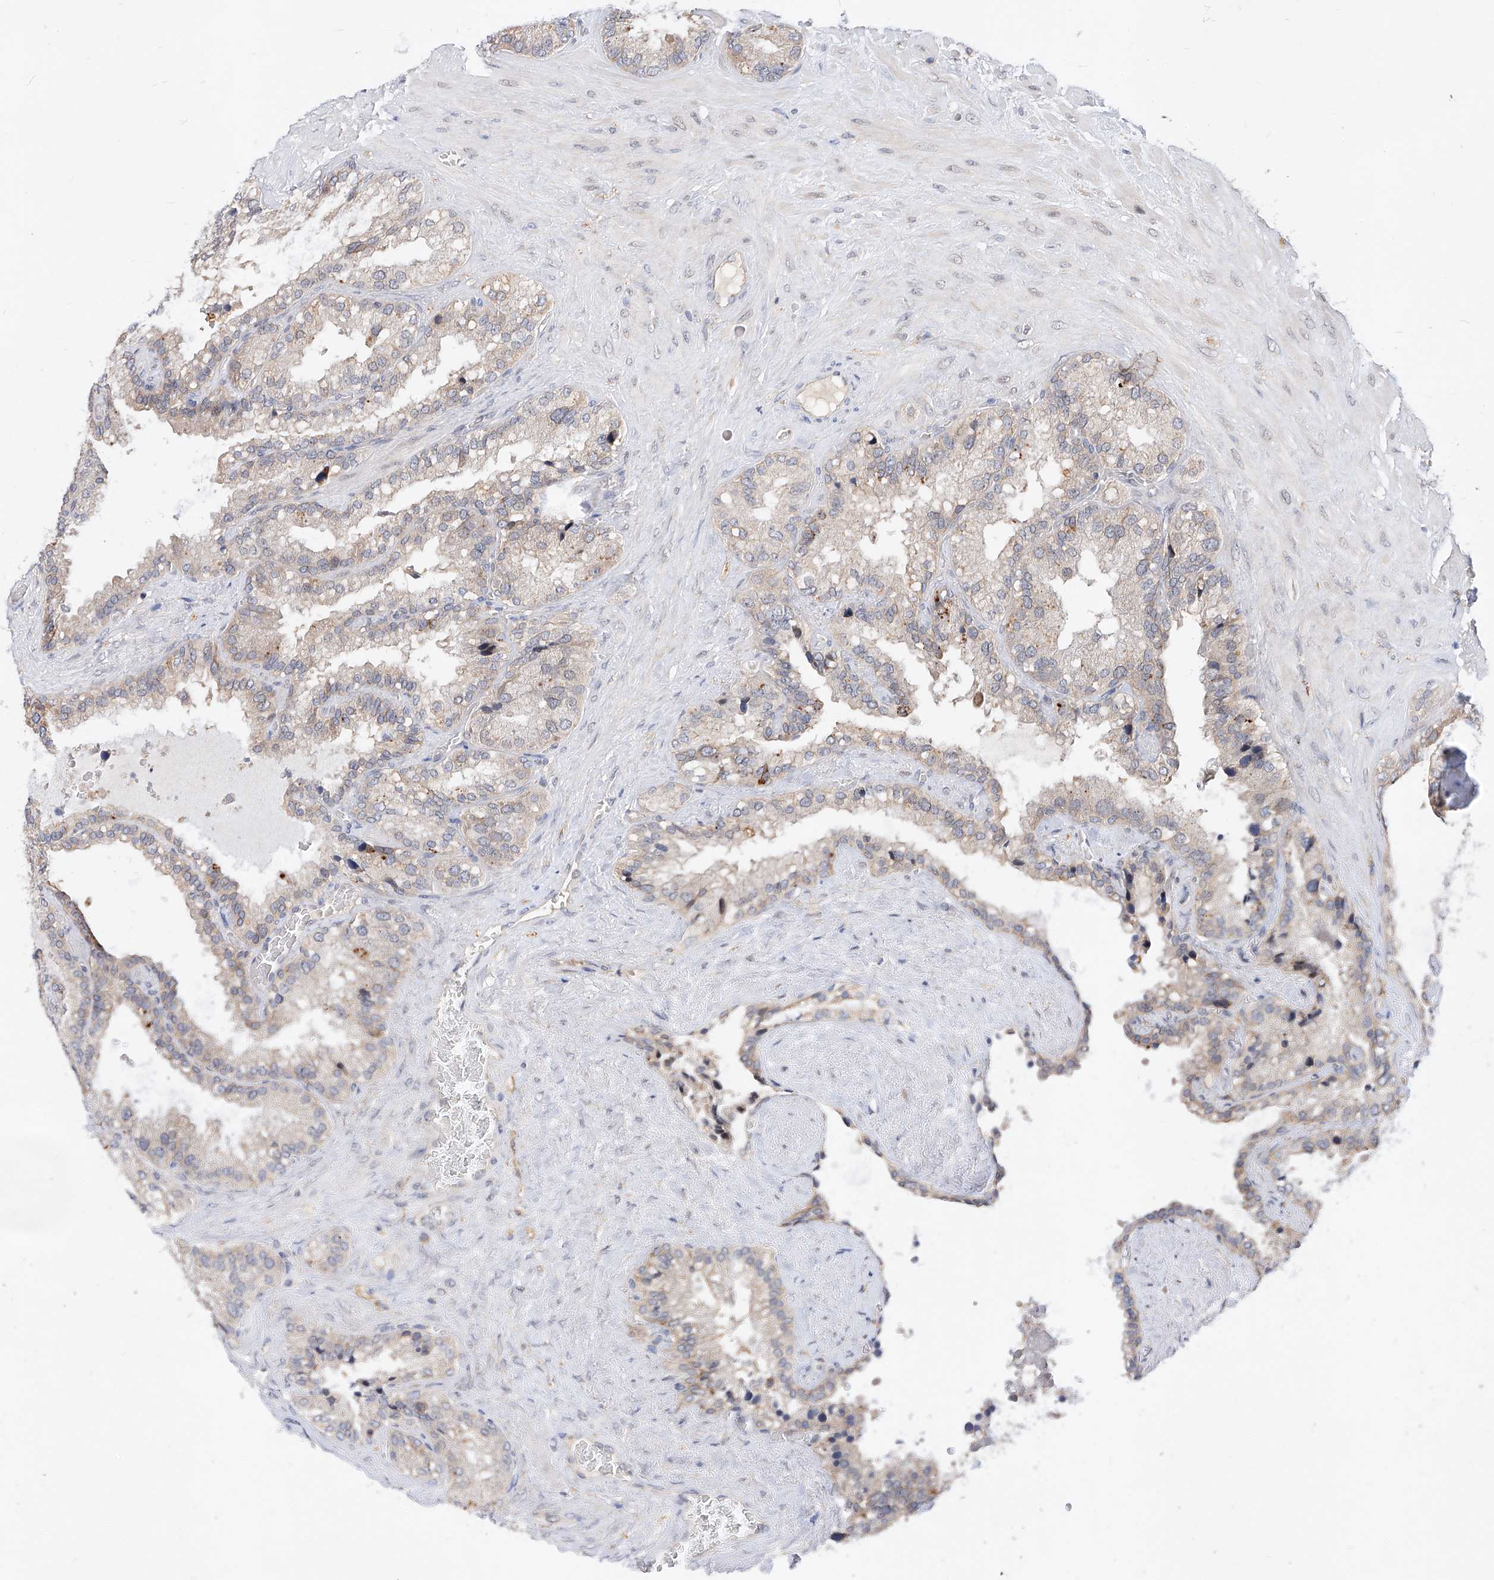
{"staining": {"intensity": "weak", "quantity": "25%-75%", "location": "cytoplasmic/membranous"}, "tissue": "seminal vesicle", "cell_type": "Glandular cells", "image_type": "normal", "snomed": [{"axis": "morphology", "description": "Normal tissue, NOS"}, {"axis": "topography", "description": "Prostate"}, {"axis": "topography", "description": "Seminal veicle"}], "caption": "High-magnification brightfield microscopy of unremarkable seminal vesicle stained with DAB (3,3'-diaminobenzidine) (brown) and counterstained with hematoxylin (blue). glandular cells exhibit weak cytoplasmic/membranous expression is seen in about25%-75% of cells.", "gene": "DIRAS3", "patient": {"sex": "male", "age": 68}}